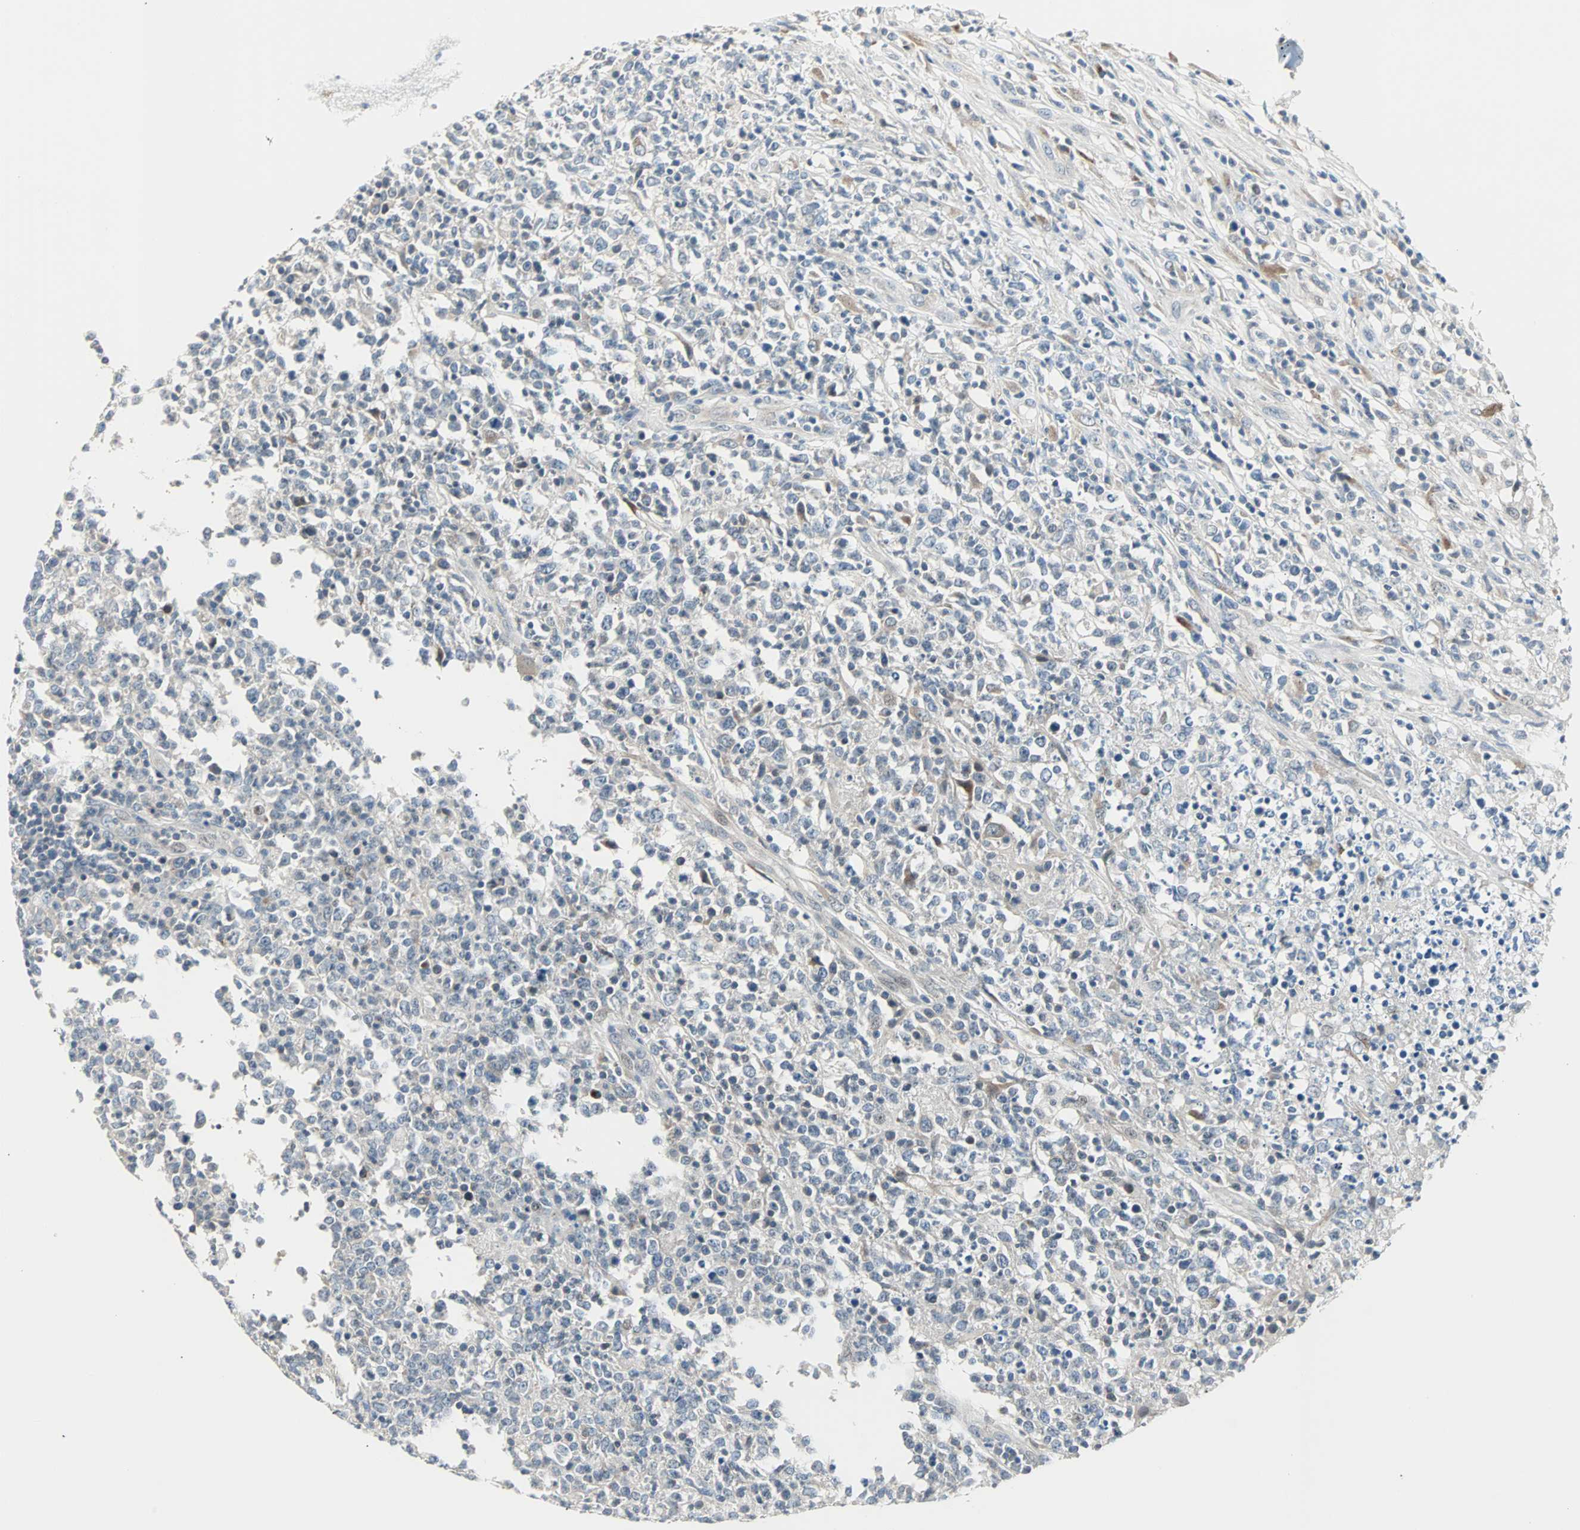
{"staining": {"intensity": "moderate", "quantity": "<25%", "location": "cytoplasmic/membranous"}, "tissue": "lymphoma", "cell_type": "Tumor cells", "image_type": "cancer", "snomed": [{"axis": "morphology", "description": "Malignant lymphoma, non-Hodgkin's type, High grade"}, {"axis": "topography", "description": "Lymph node"}], "caption": "Immunohistochemical staining of human lymphoma displays low levels of moderate cytoplasmic/membranous protein staining in approximately <25% of tumor cells.", "gene": "SOX30", "patient": {"sex": "female", "age": 84}}